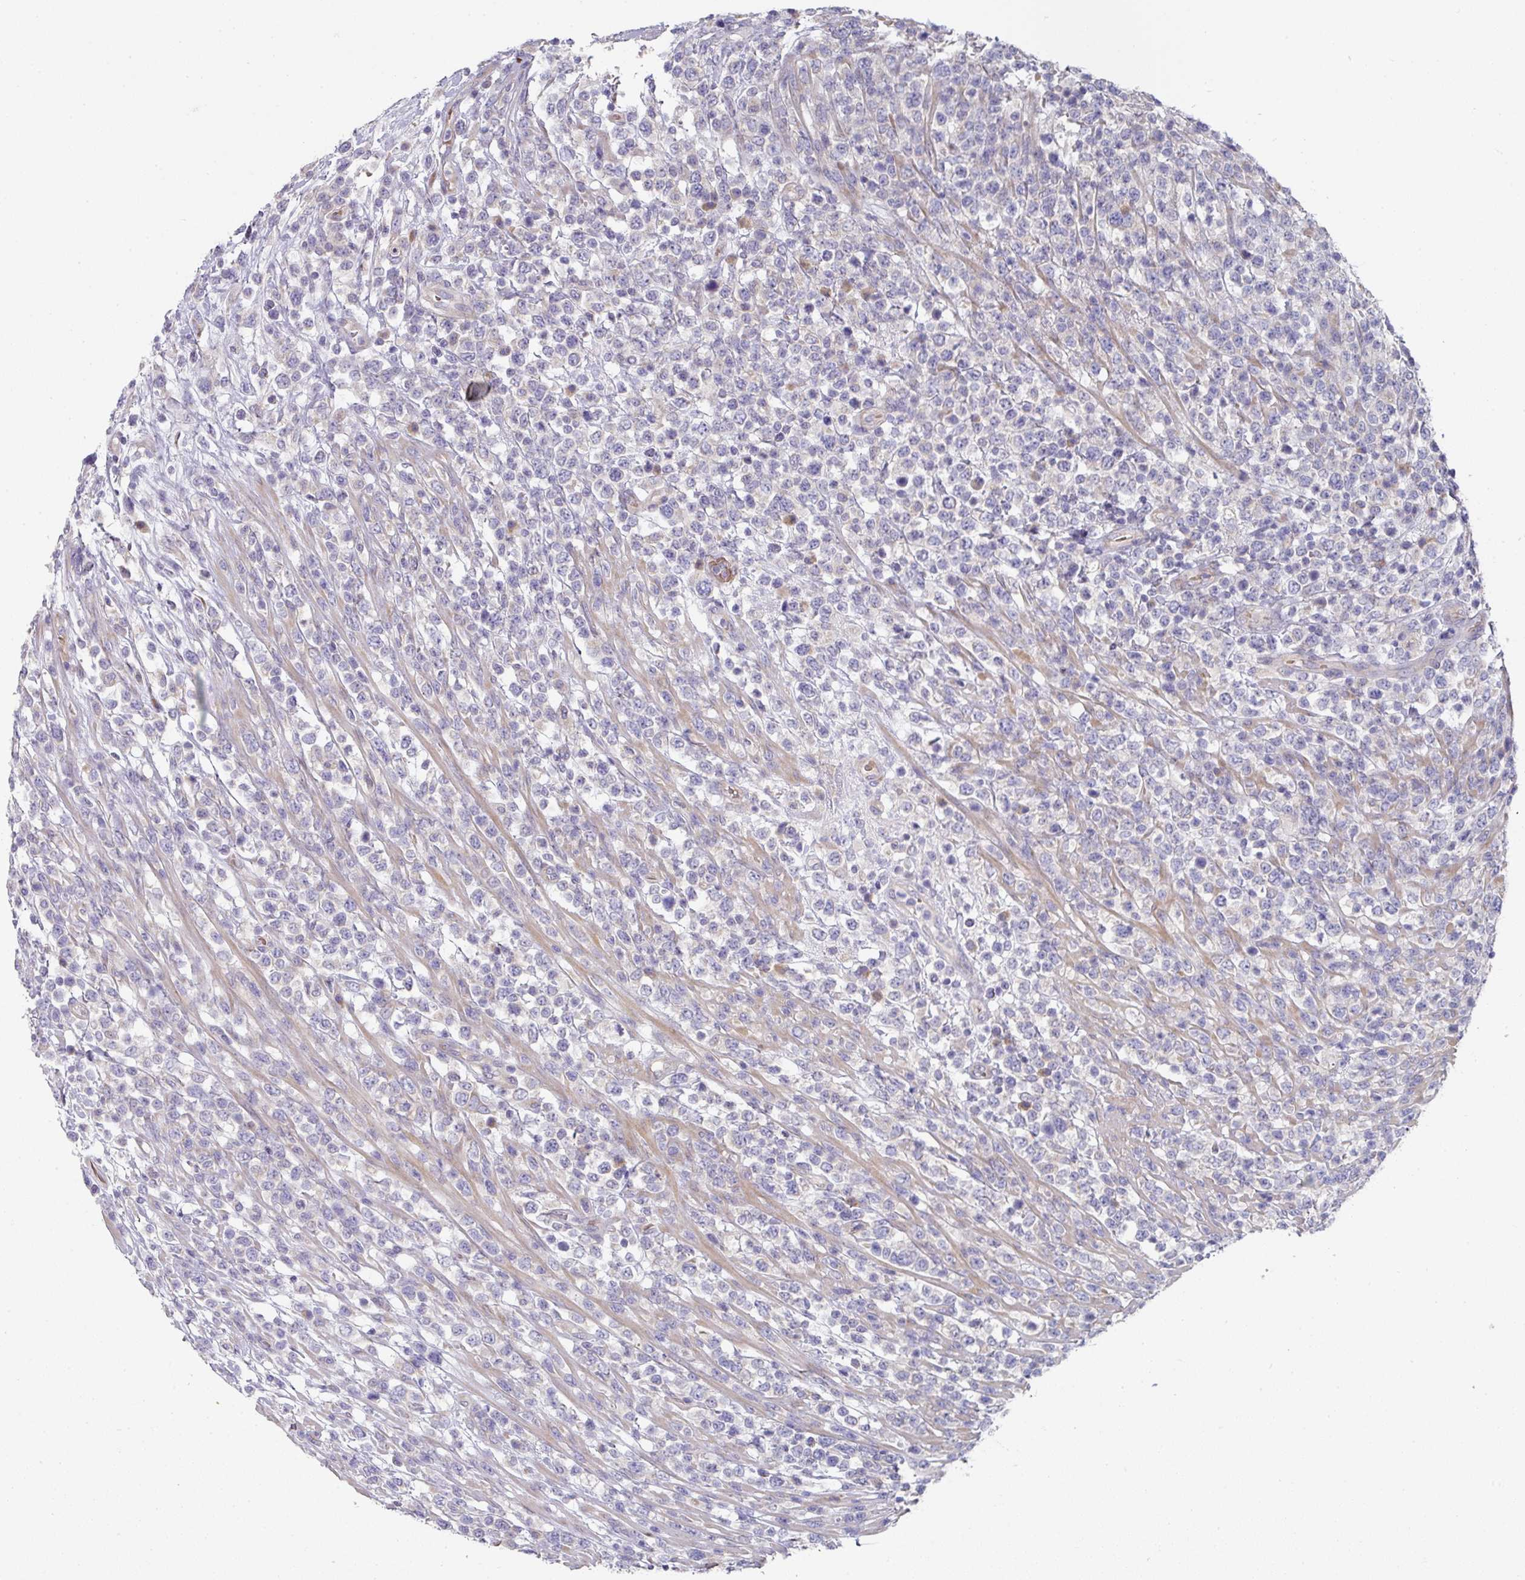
{"staining": {"intensity": "negative", "quantity": "none", "location": "none"}, "tissue": "lymphoma", "cell_type": "Tumor cells", "image_type": "cancer", "snomed": [{"axis": "morphology", "description": "Malignant lymphoma, non-Hodgkin's type, High grade"}, {"axis": "topography", "description": "Colon"}], "caption": "The image reveals no significant expression in tumor cells of malignant lymphoma, non-Hodgkin's type (high-grade). The staining is performed using DAB brown chromogen with nuclei counter-stained in using hematoxylin.", "gene": "PYROXD2", "patient": {"sex": "female", "age": 53}}